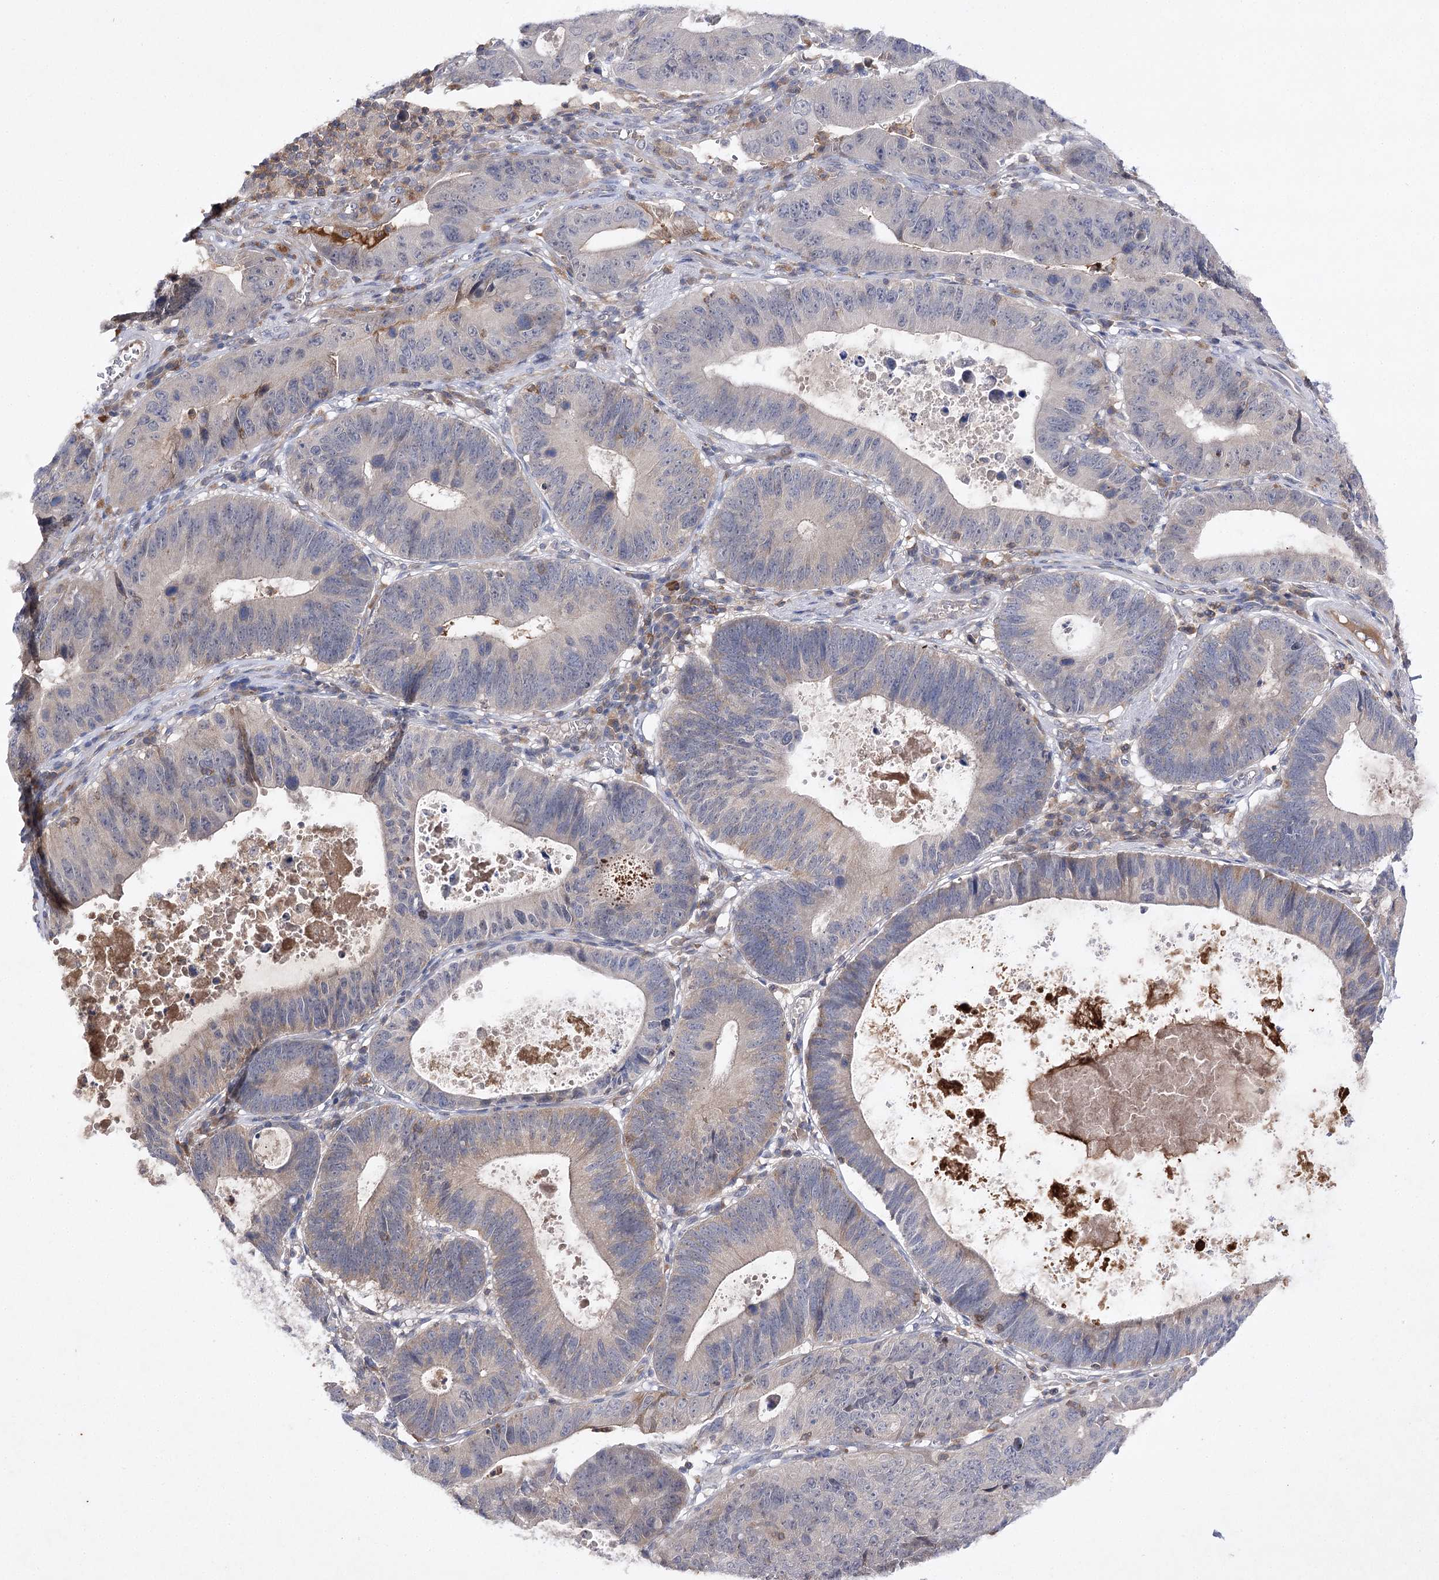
{"staining": {"intensity": "weak", "quantity": "<25%", "location": "cytoplasmic/membranous"}, "tissue": "stomach cancer", "cell_type": "Tumor cells", "image_type": "cancer", "snomed": [{"axis": "morphology", "description": "Adenocarcinoma, NOS"}, {"axis": "topography", "description": "Stomach"}], "caption": "There is no significant expression in tumor cells of stomach cancer. (Immunohistochemistry, brightfield microscopy, high magnification).", "gene": "BCR", "patient": {"sex": "male", "age": 59}}